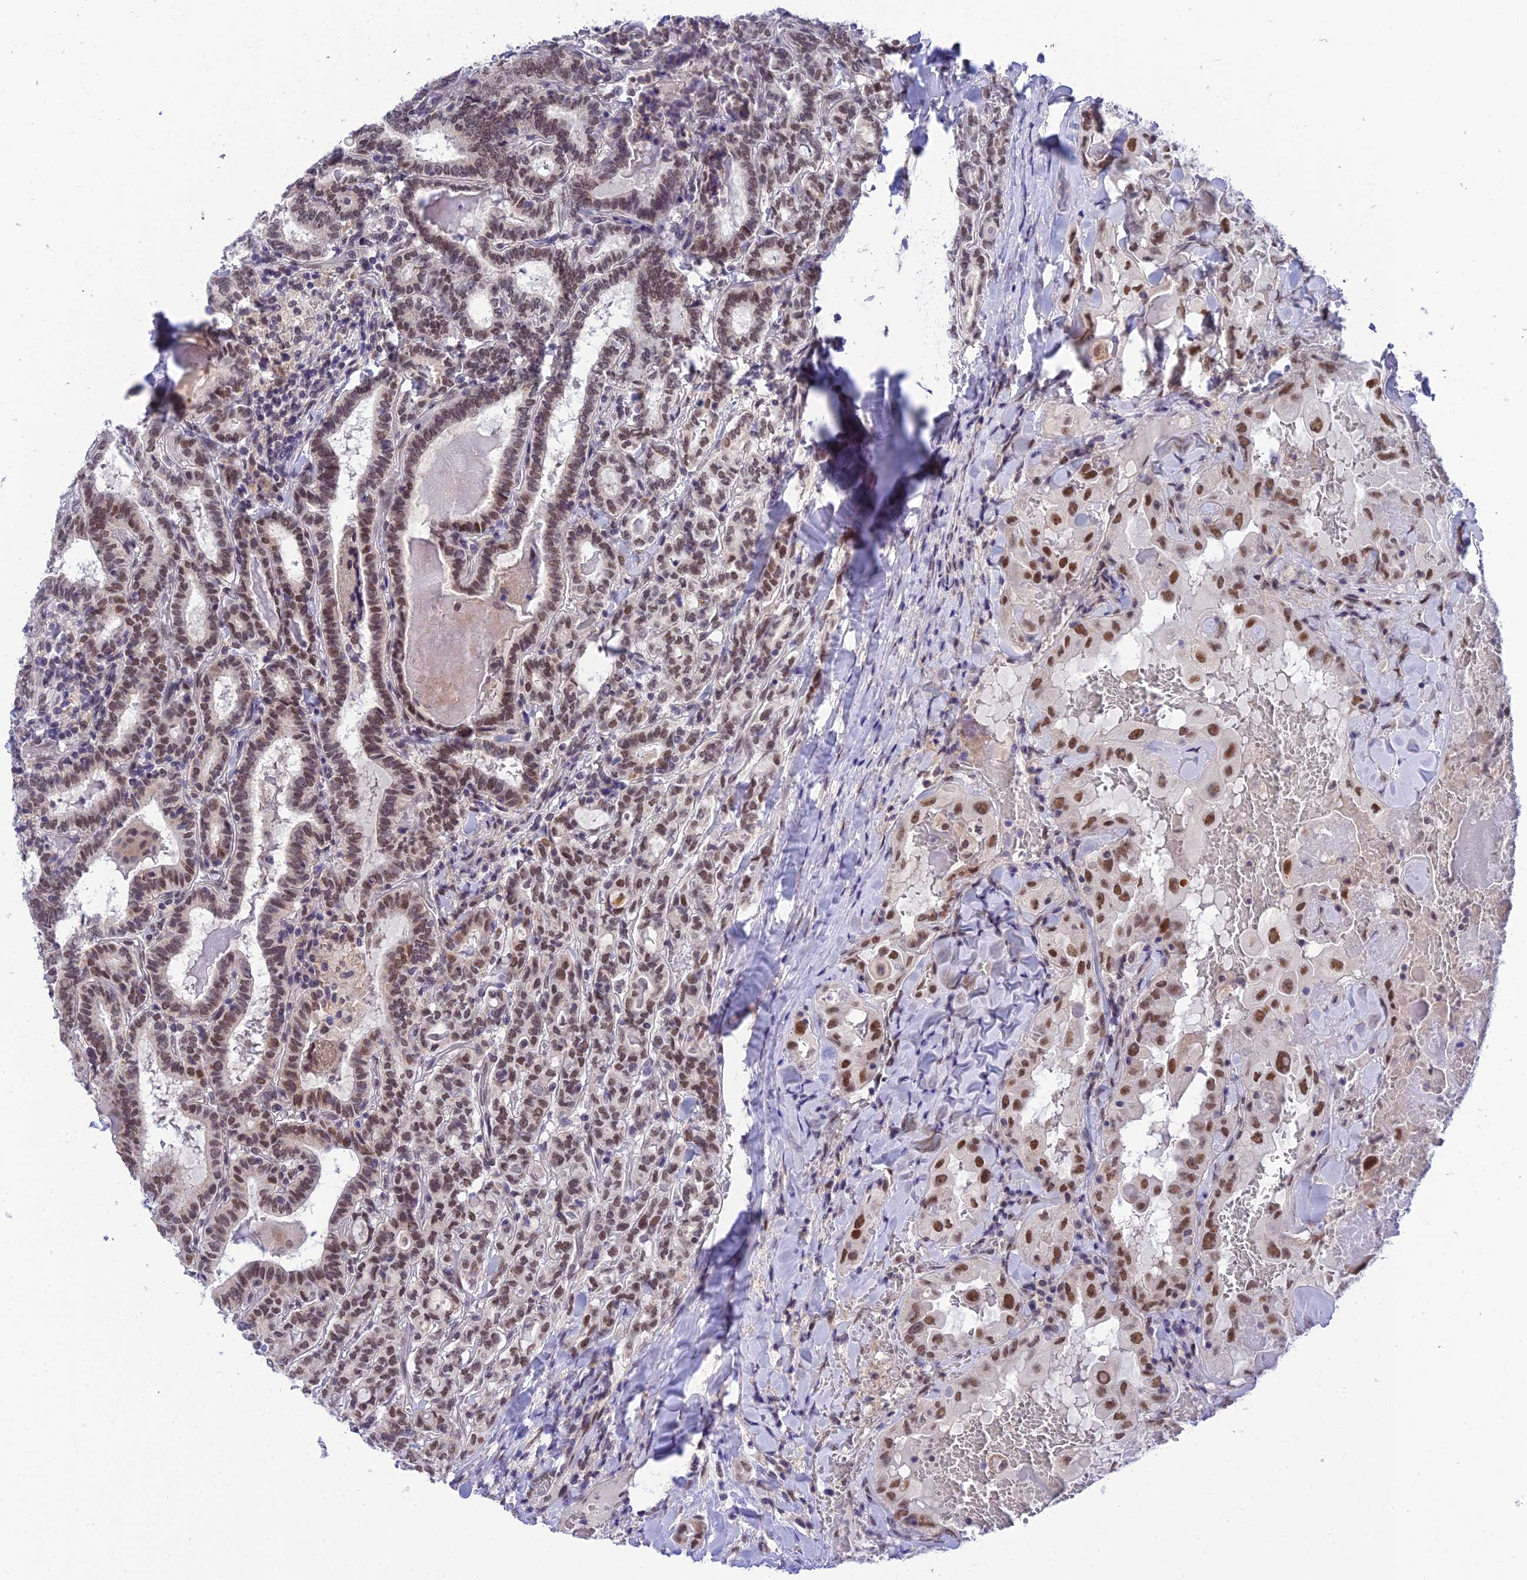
{"staining": {"intensity": "moderate", "quantity": ">75%", "location": "nuclear"}, "tissue": "thyroid cancer", "cell_type": "Tumor cells", "image_type": "cancer", "snomed": [{"axis": "morphology", "description": "Papillary adenocarcinoma, NOS"}, {"axis": "topography", "description": "Thyroid gland"}], "caption": "Protein staining of thyroid cancer (papillary adenocarcinoma) tissue reveals moderate nuclear expression in approximately >75% of tumor cells. (DAB (3,3'-diaminobenzidine) IHC, brown staining for protein, blue staining for nuclei).", "gene": "C2orf49", "patient": {"sex": "female", "age": 72}}